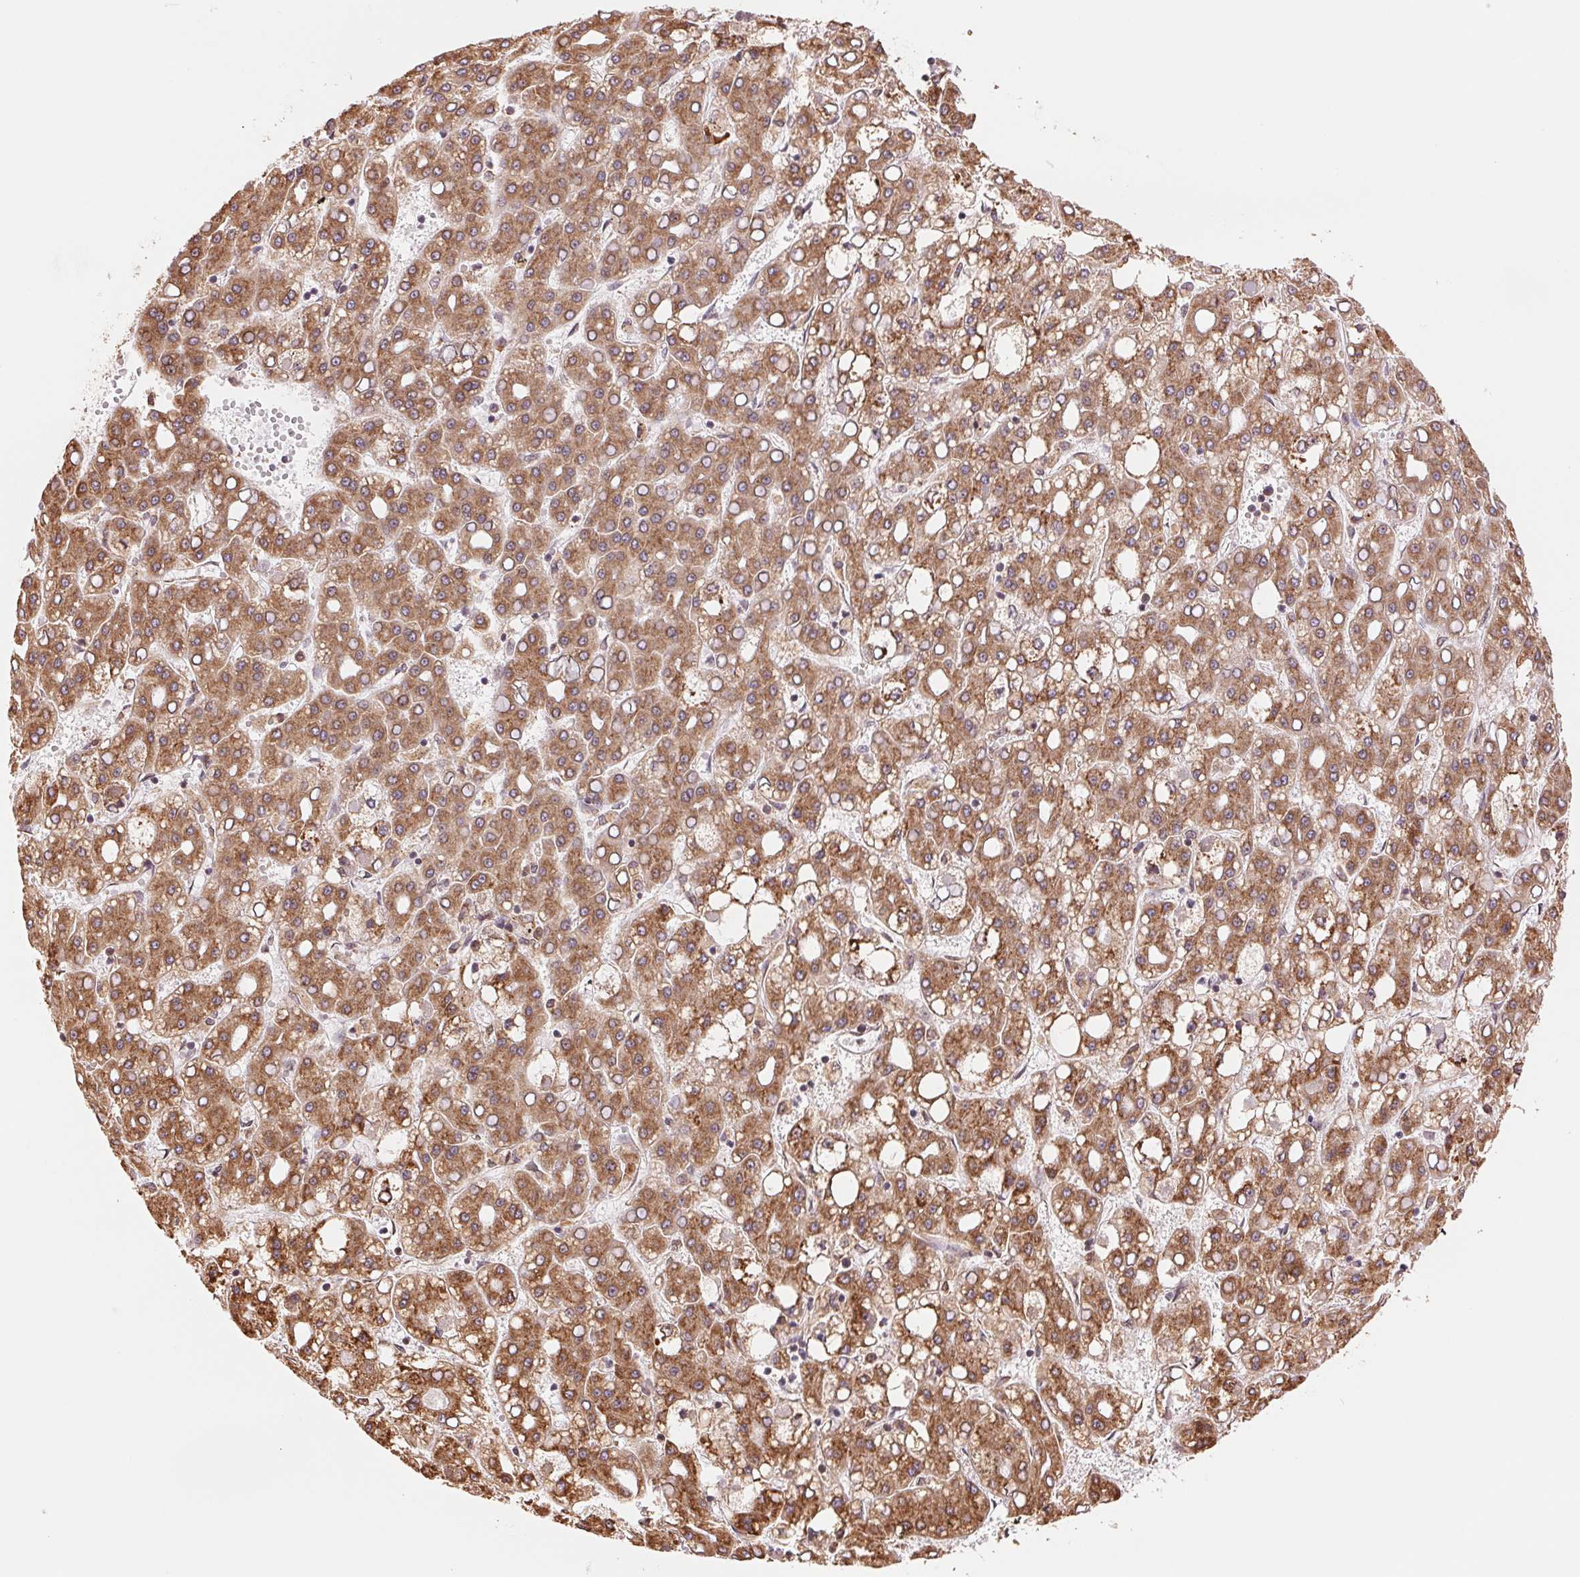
{"staining": {"intensity": "moderate", "quantity": ">75%", "location": "cytoplasmic/membranous"}, "tissue": "liver cancer", "cell_type": "Tumor cells", "image_type": "cancer", "snomed": [{"axis": "morphology", "description": "Carcinoma, Hepatocellular, NOS"}, {"axis": "topography", "description": "Liver"}], "caption": "Liver cancer (hepatocellular carcinoma) stained with immunohistochemistry (IHC) exhibits moderate cytoplasmic/membranous staining in approximately >75% of tumor cells. The staining was performed using DAB to visualize the protein expression in brown, while the nuclei were stained in blue with hematoxylin (Magnification: 20x).", "gene": "RPN1", "patient": {"sex": "male", "age": 65}}